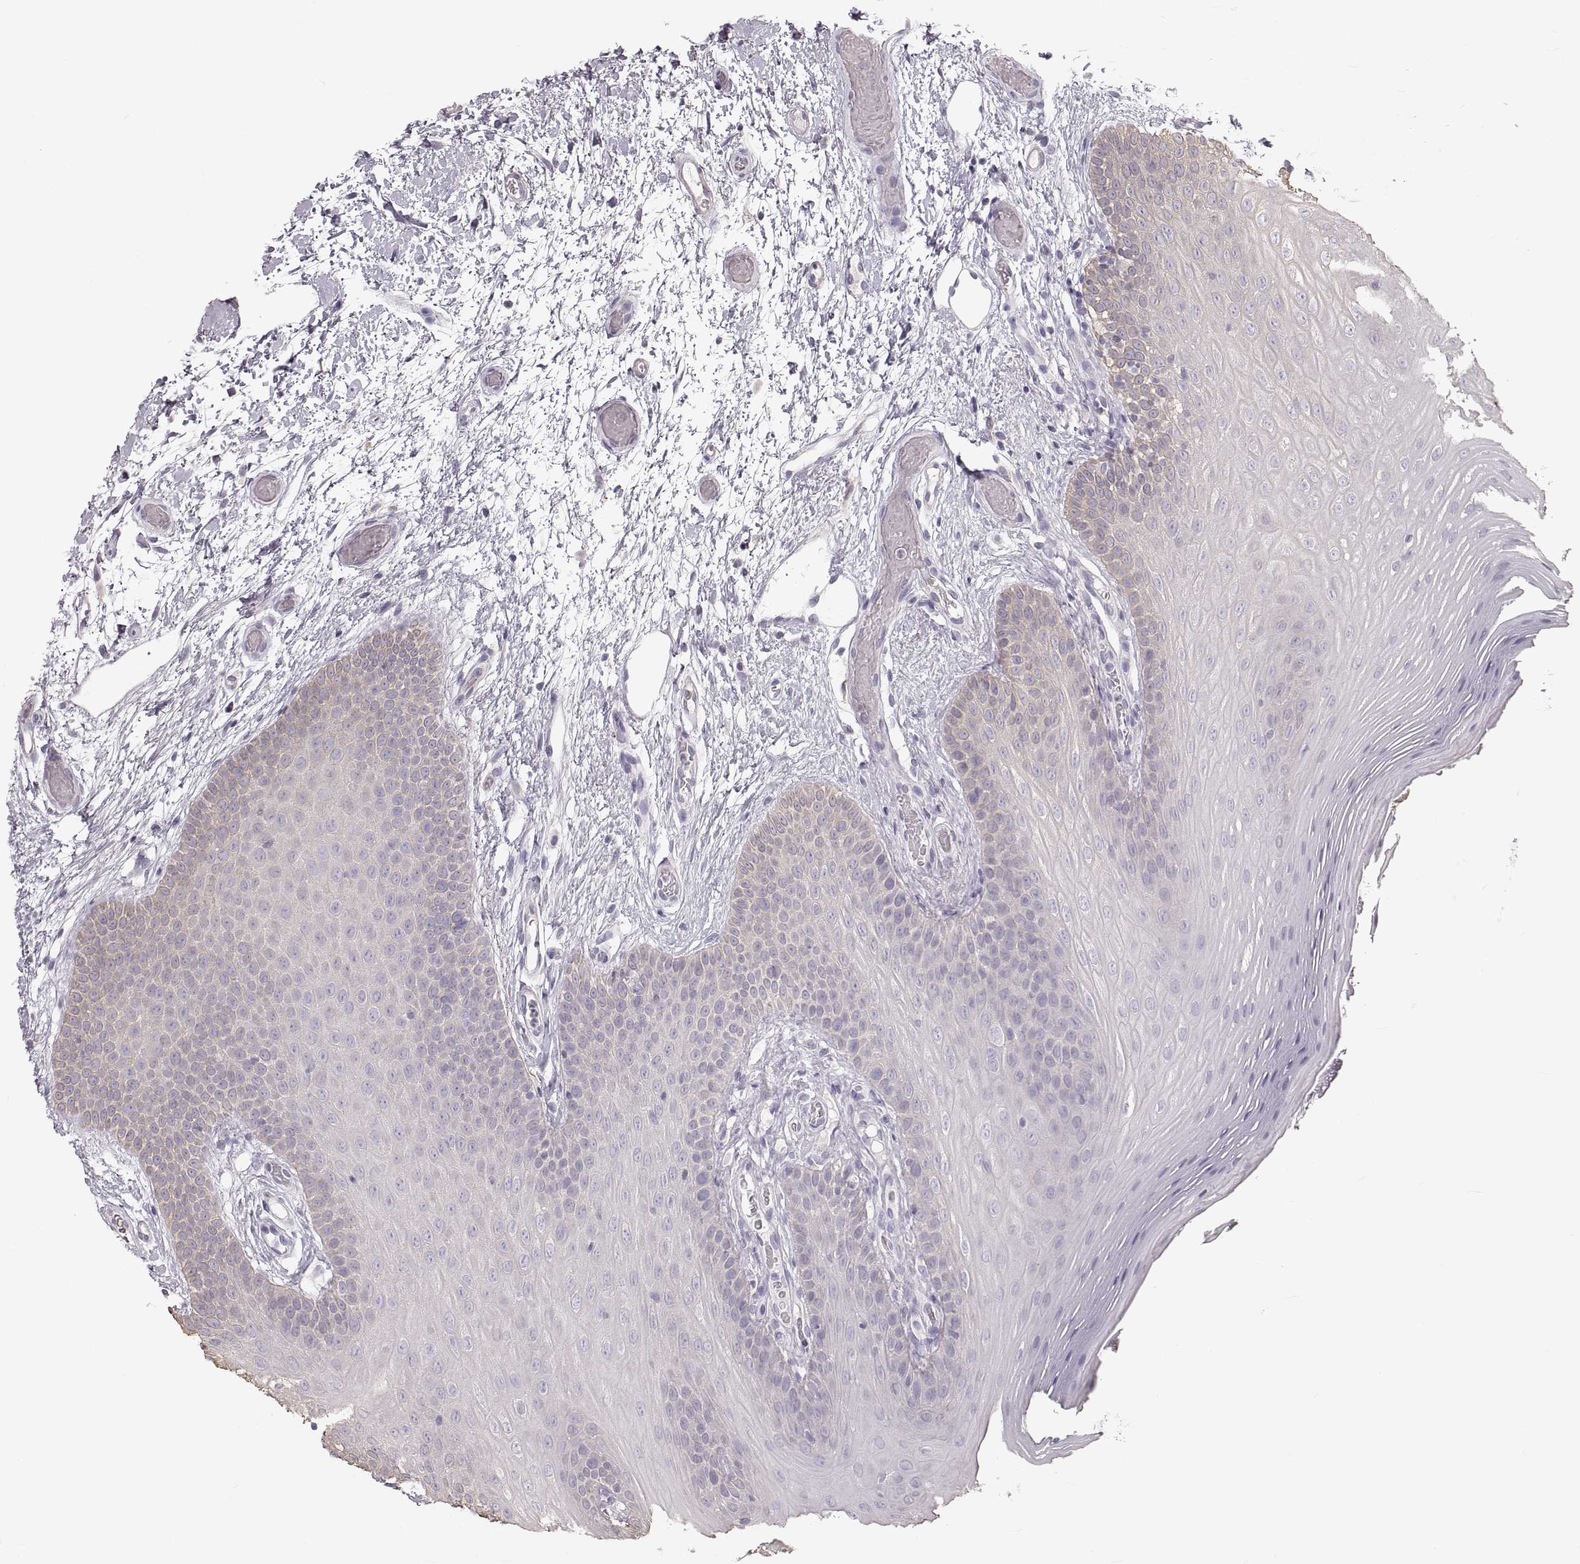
{"staining": {"intensity": "negative", "quantity": "none", "location": "none"}, "tissue": "oral mucosa", "cell_type": "Squamous epithelial cells", "image_type": "normal", "snomed": [{"axis": "morphology", "description": "Normal tissue, NOS"}, {"axis": "morphology", "description": "Squamous cell carcinoma, NOS"}, {"axis": "topography", "description": "Oral tissue"}, {"axis": "topography", "description": "Head-Neck"}], "caption": "High power microscopy photomicrograph of an immunohistochemistry micrograph of normal oral mucosa, revealing no significant expression in squamous epithelial cells.", "gene": "RUNDC3A", "patient": {"sex": "male", "age": 78}}